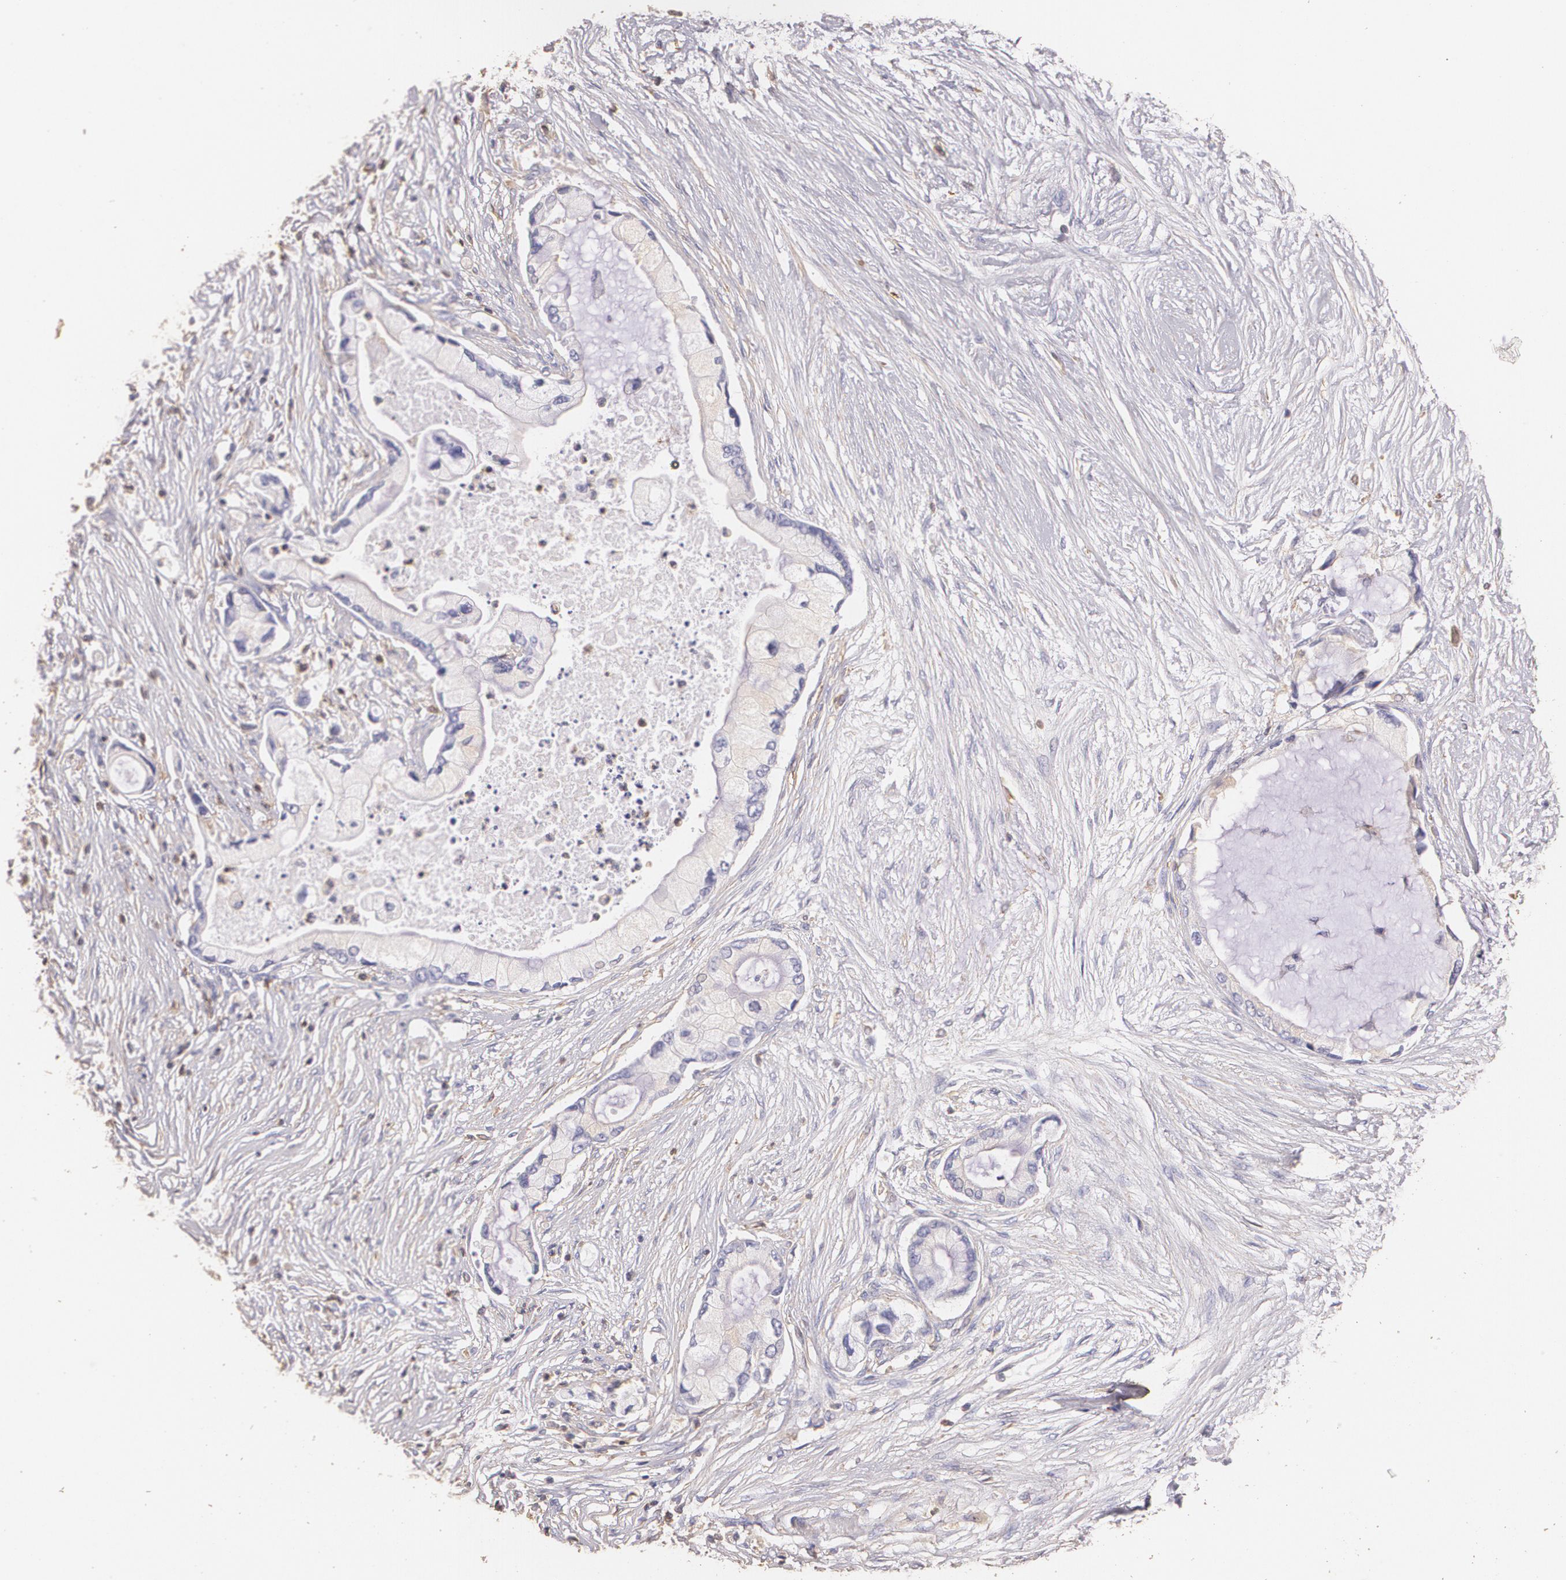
{"staining": {"intensity": "negative", "quantity": "none", "location": "none"}, "tissue": "pancreatic cancer", "cell_type": "Tumor cells", "image_type": "cancer", "snomed": [{"axis": "morphology", "description": "Adenocarcinoma, NOS"}, {"axis": "topography", "description": "Pancreas"}], "caption": "There is no significant expression in tumor cells of pancreatic cancer.", "gene": "TGFBR1", "patient": {"sex": "female", "age": 59}}